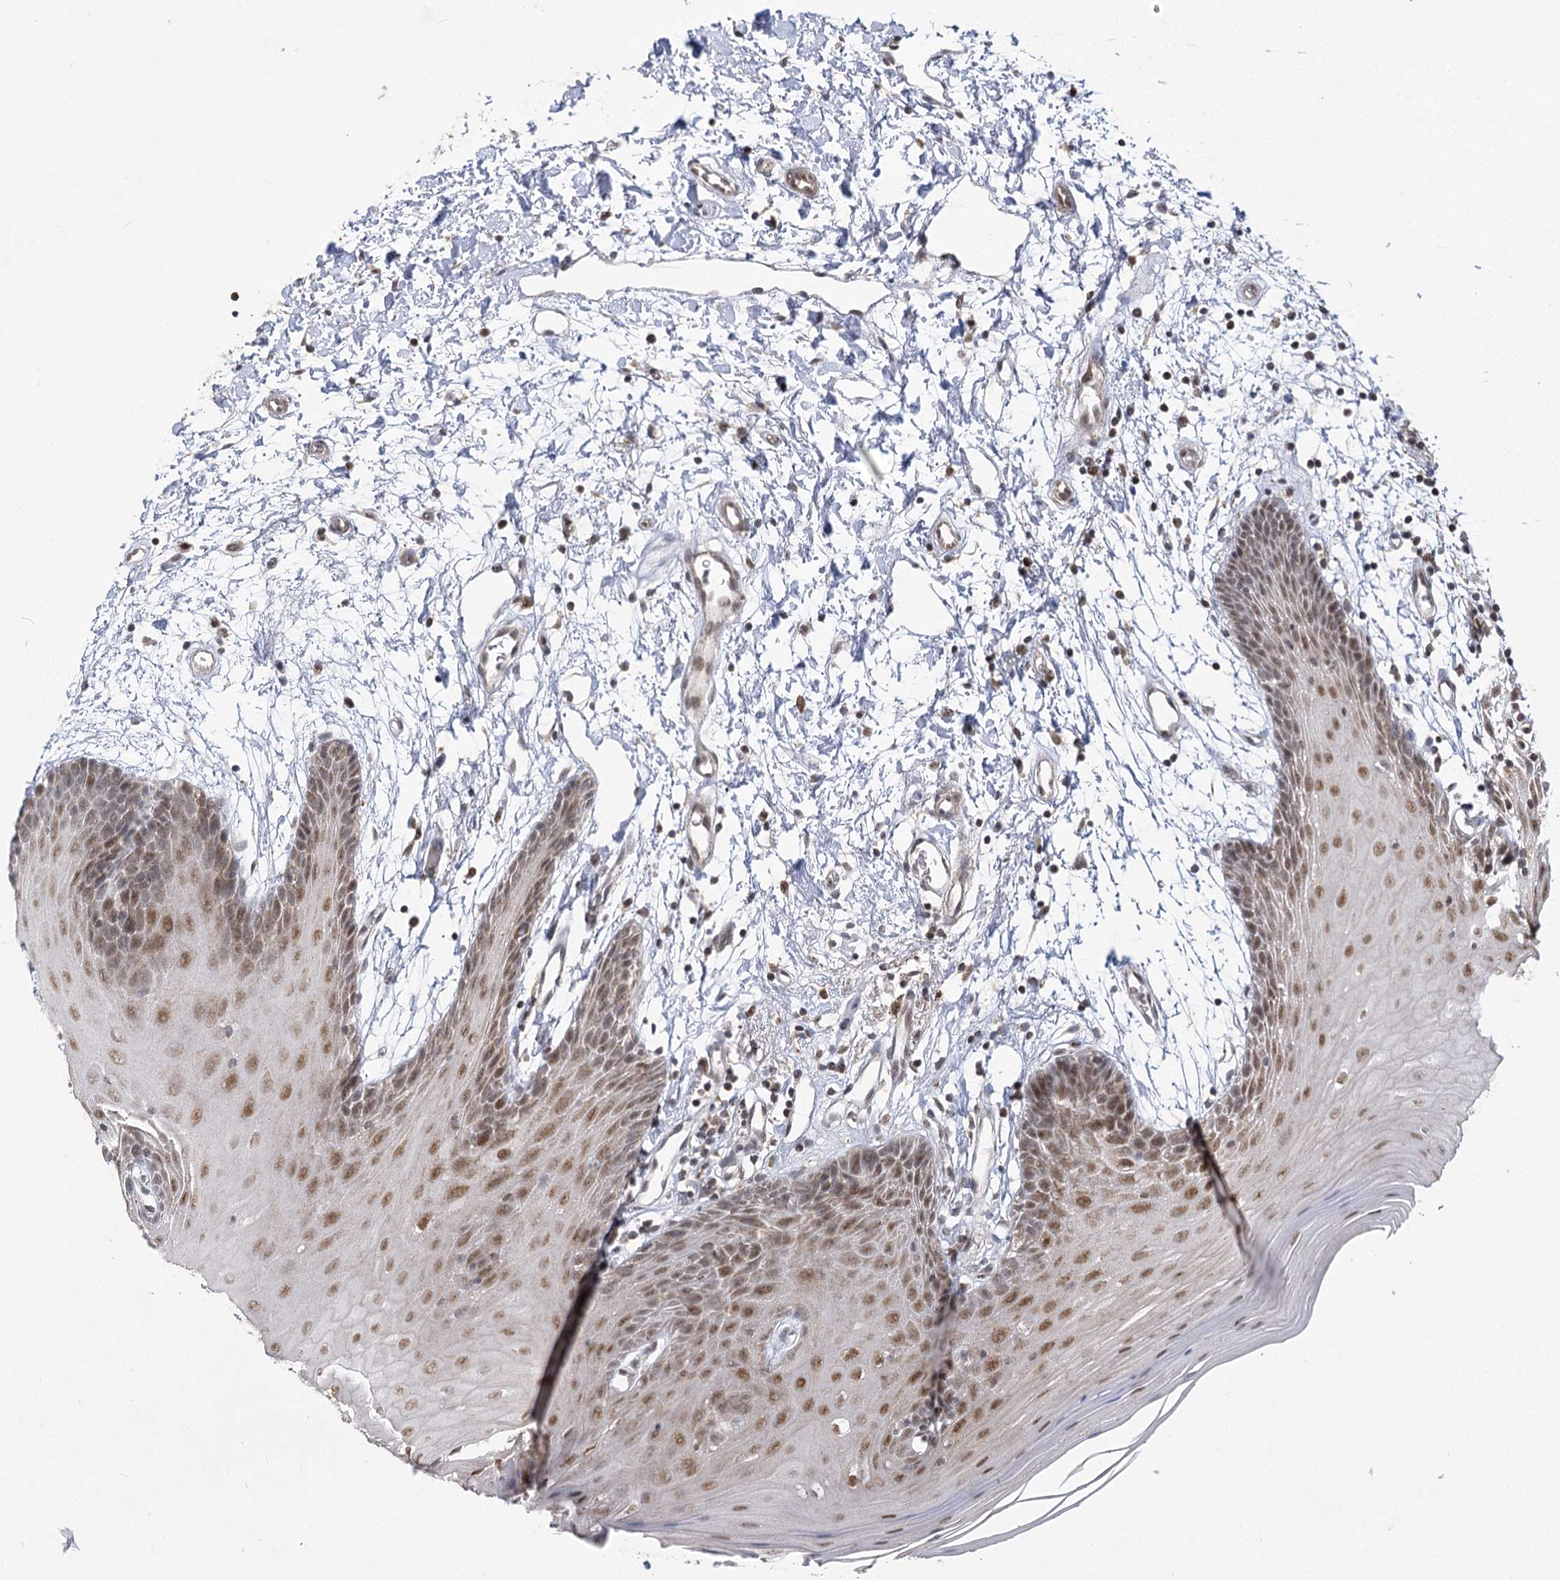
{"staining": {"intensity": "strong", "quantity": ">75%", "location": "nuclear"}, "tissue": "oral mucosa", "cell_type": "Squamous epithelial cells", "image_type": "normal", "snomed": [{"axis": "morphology", "description": "Normal tissue, NOS"}, {"axis": "topography", "description": "Skeletal muscle"}, {"axis": "topography", "description": "Oral tissue"}, {"axis": "topography", "description": "Salivary gland"}, {"axis": "topography", "description": "Peripheral nerve tissue"}], "caption": "A photomicrograph of oral mucosa stained for a protein displays strong nuclear brown staining in squamous epithelial cells. The staining was performed using DAB to visualize the protein expression in brown, while the nuclei were stained in blue with hematoxylin (Magnification: 20x).", "gene": "SLC4A1AP", "patient": {"sex": "male", "age": 54}}